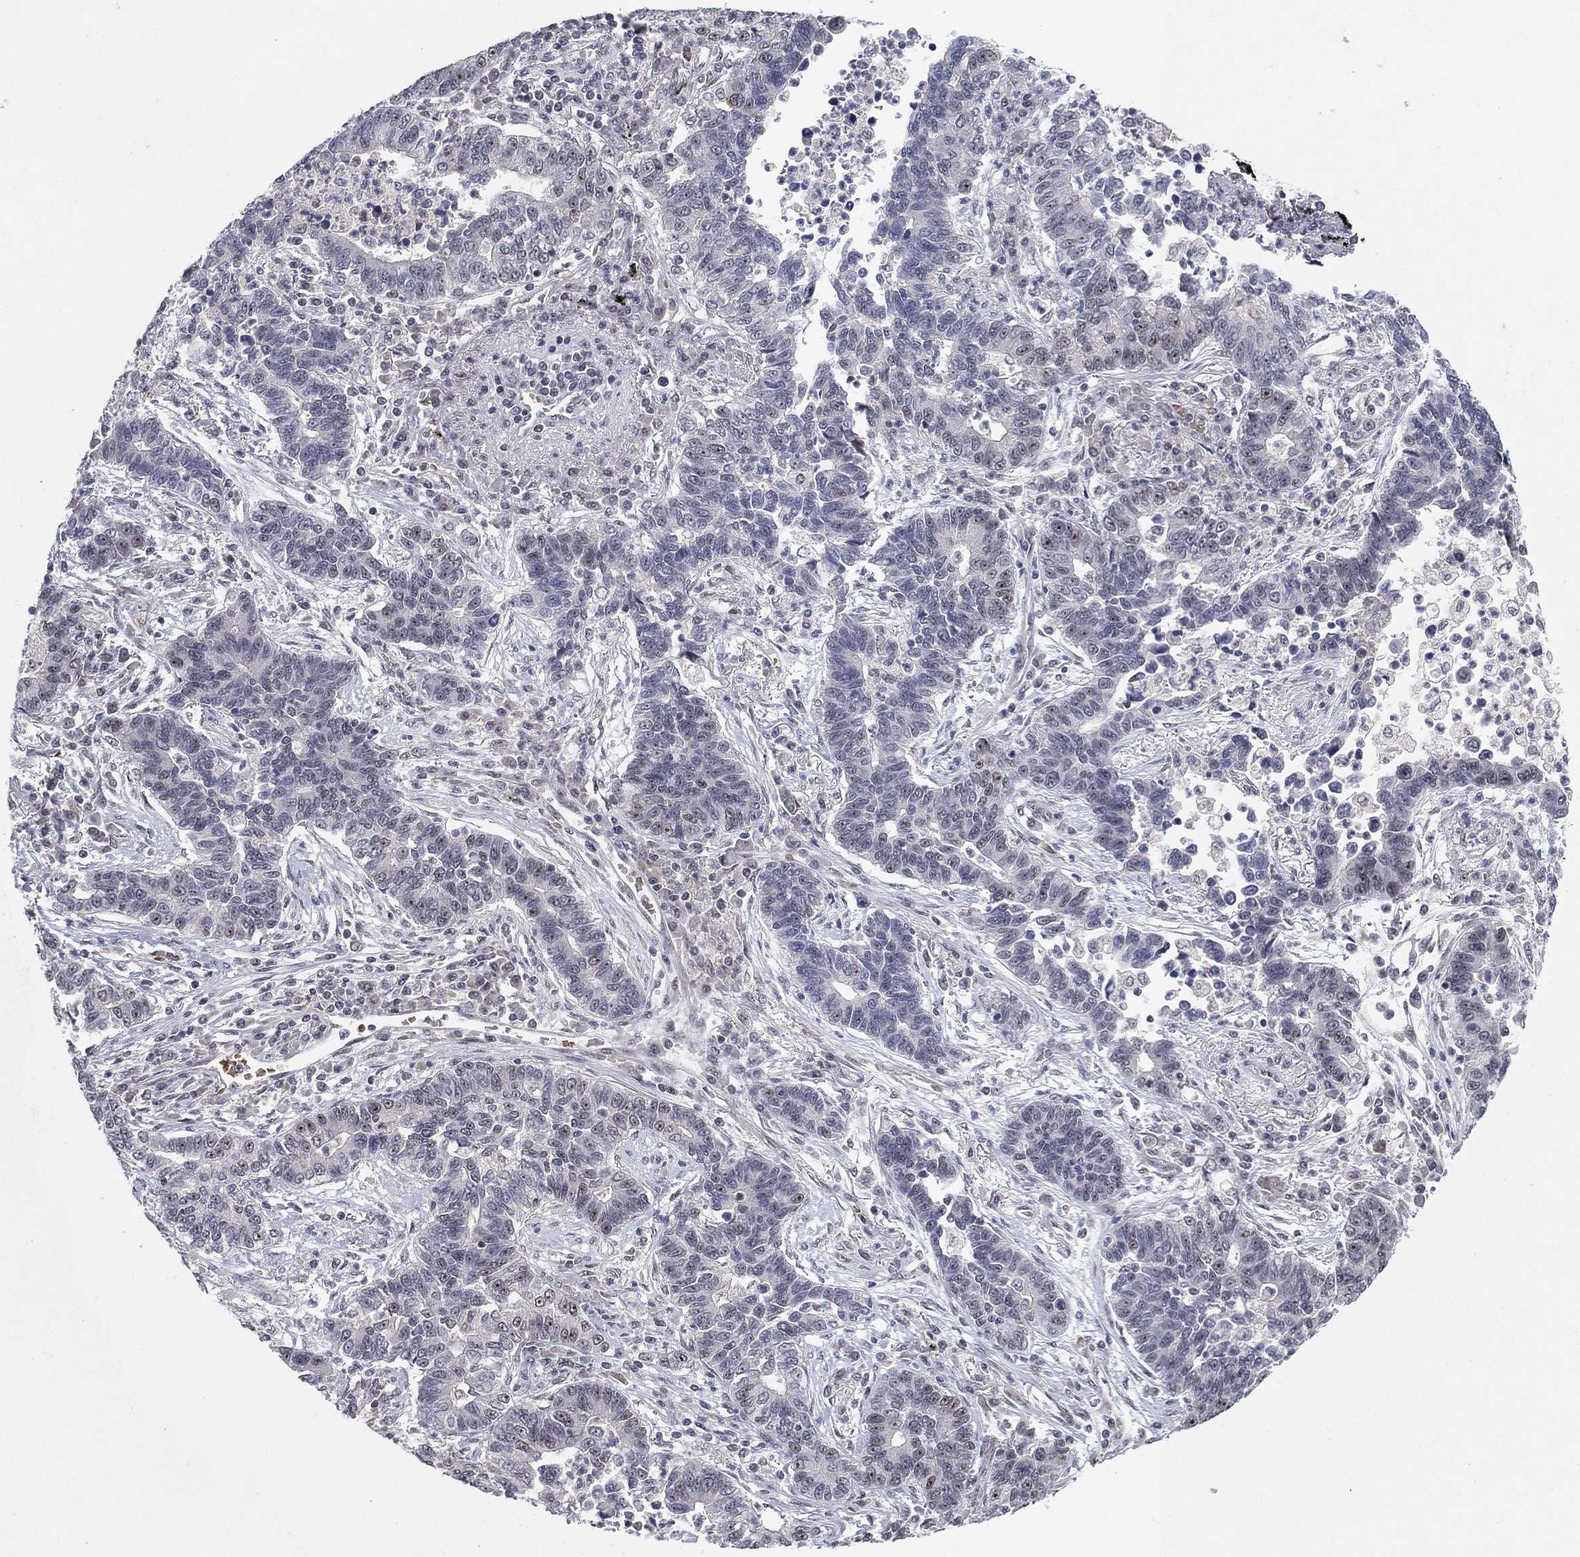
{"staining": {"intensity": "negative", "quantity": "none", "location": "none"}, "tissue": "lung cancer", "cell_type": "Tumor cells", "image_type": "cancer", "snomed": [{"axis": "morphology", "description": "Adenocarcinoma, NOS"}, {"axis": "topography", "description": "Lung"}], "caption": "This image is of lung cancer (adenocarcinoma) stained with IHC to label a protein in brown with the nuclei are counter-stained blue. There is no staining in tumor cells.", "gene": "DGCR8", "patient": {"sex": "female", "age": 57}}